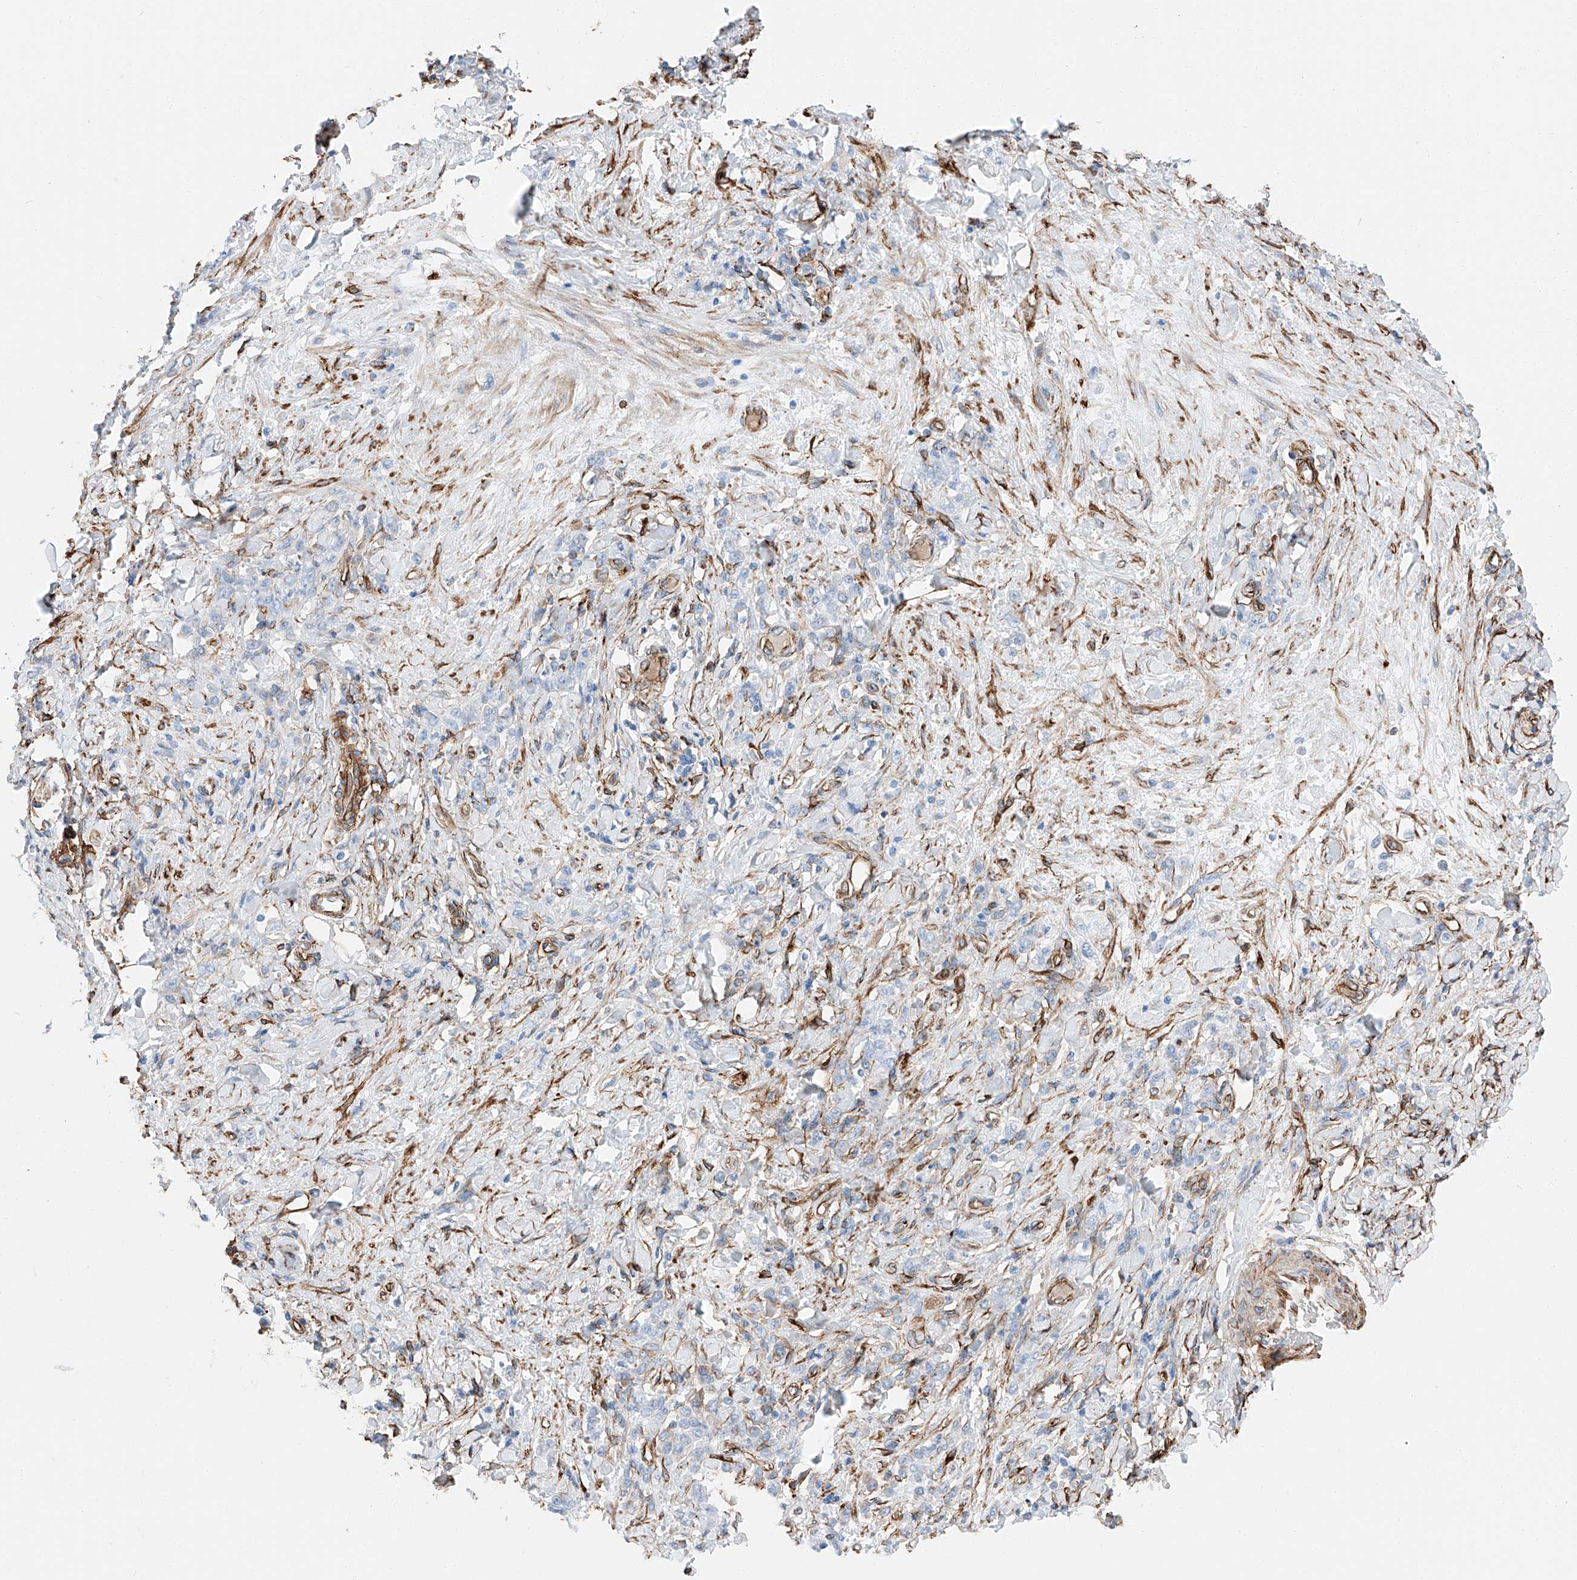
{"staining": {"intensity": "negative", "quantity": "none", "location": "none"}, "tissue": "stomach cancer", "cell_type": "Tumor cells", "image_type": "cancer", "snomed": [{"axis": "morphology", "description": "Normal tissue, NOS"}, {"axis": "morphology", "description": "Adenocarcinoma, NOS"}, {"axis": "topography", "description": "Stomach"}], "caption": "Immunohistochemical staining of stomach adenocarcinoma shows no significant expression in tumor cells.", "gene": "ZNF804A", "patient": {"sex": "male", "age": 82}}